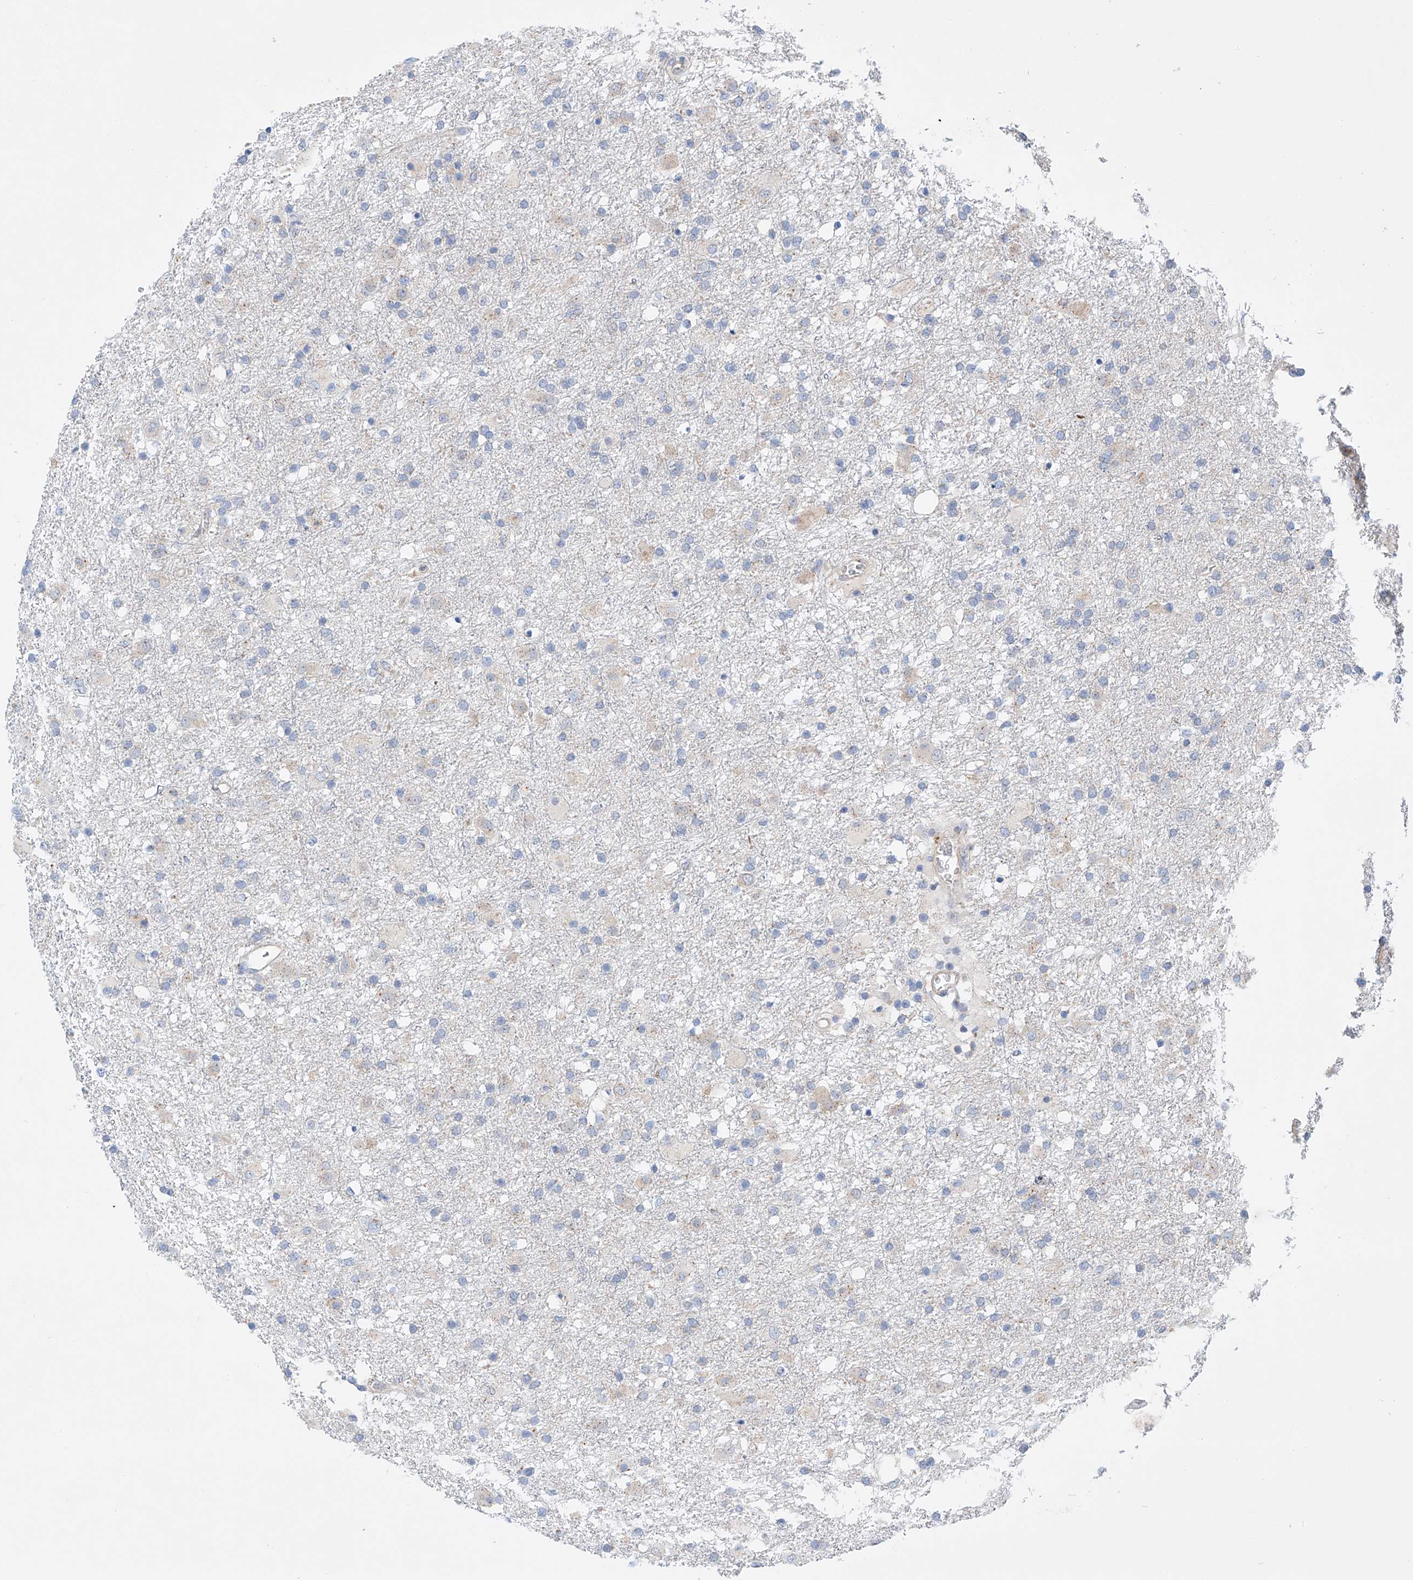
{"staining": {"intensity": "negative", "quantity": "none", "location": "none"}, "tissue": "glioma", "cell_type": "Tumor cells", "image_type": "cancer", "snomed": [{"axis": "morphology", "description": "Glioma, malignant, Low grade"}, {"axis": "topography", "description": "Brain"}], "caption": "The immunohistochemistry (IHC) photomicrograph has no significant positivity in tumor cells of malignant glioma (low-grade) tissue.", "gene": "SLC22A7", "patient": {"sex": "male", "age": 65}}